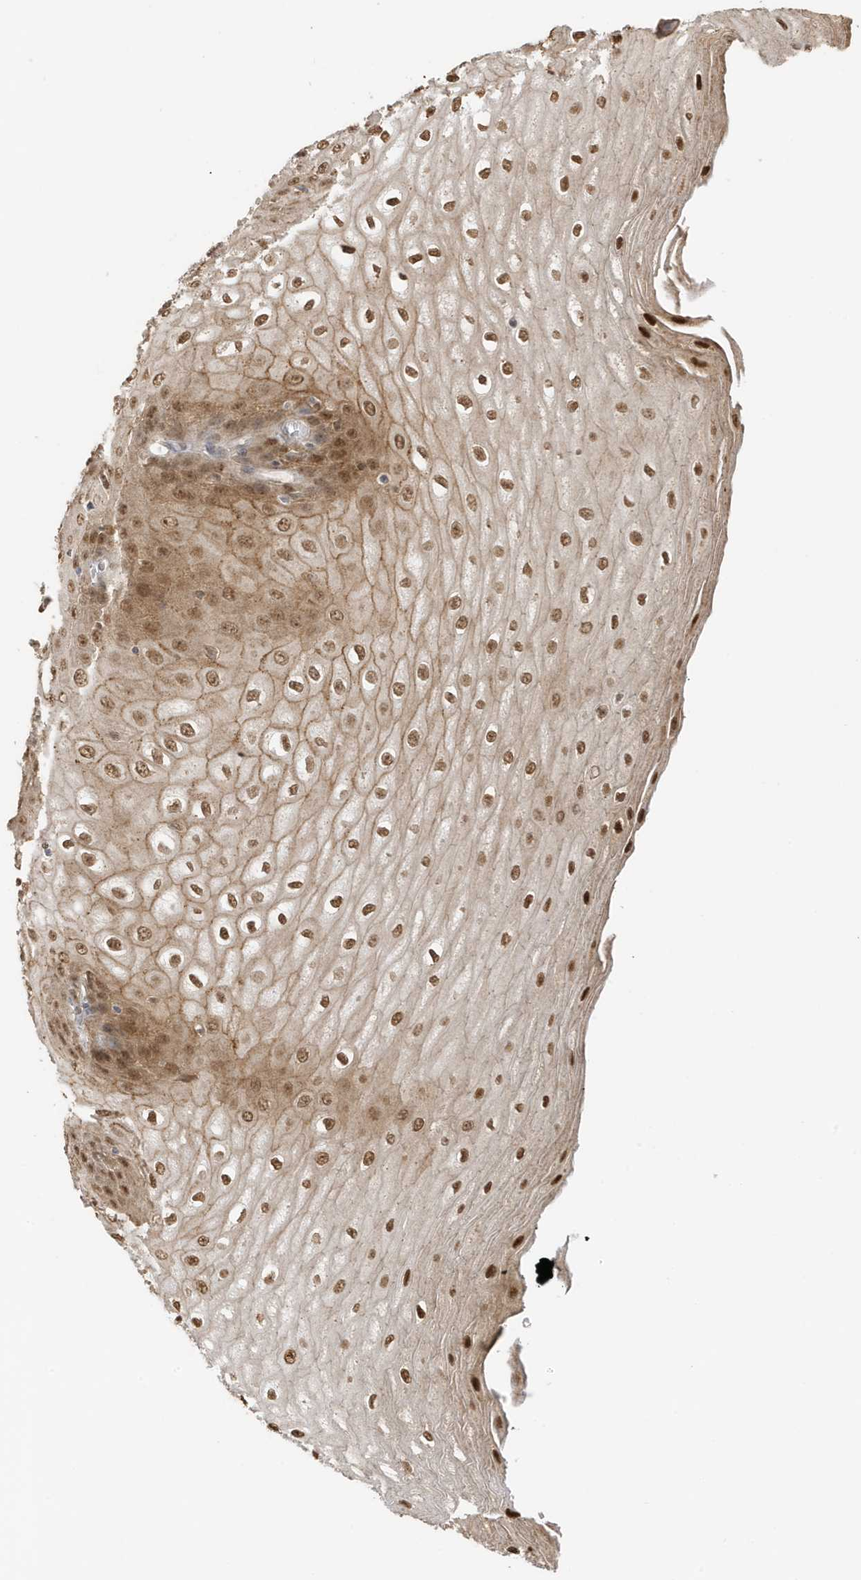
{"staining": {"intensity": "moderate", "quantity": ">75%", "location": "cytoplasmic/membranous,nuclear"}, "tissue": "esophagus", "cell_type": "Squamous epithelial cells", "image_type": "normal", "snomed": [{"axis": "morphology", "description": "Normal tissue, NOS"}, {"axis": "topography", "description": "Esophagus"}], "caption": "Immunohistochemistry (IHC) staining of normal esophagus, which reveals medium levels of moderate cytoplasmic/membranous,nuclear staining in approximately >75% of squamous epithelial cells indicating moderate cytoplasmic/membranous,nuclear protein staining. The staining was performed using DAB (3,3'-diaminobenzidine) (brown) for protein detection and nuclei were counterstained in hematoxylin (blue).", "gene": "ZBTB41", "patient": {"sex": "male", "age": 60}}